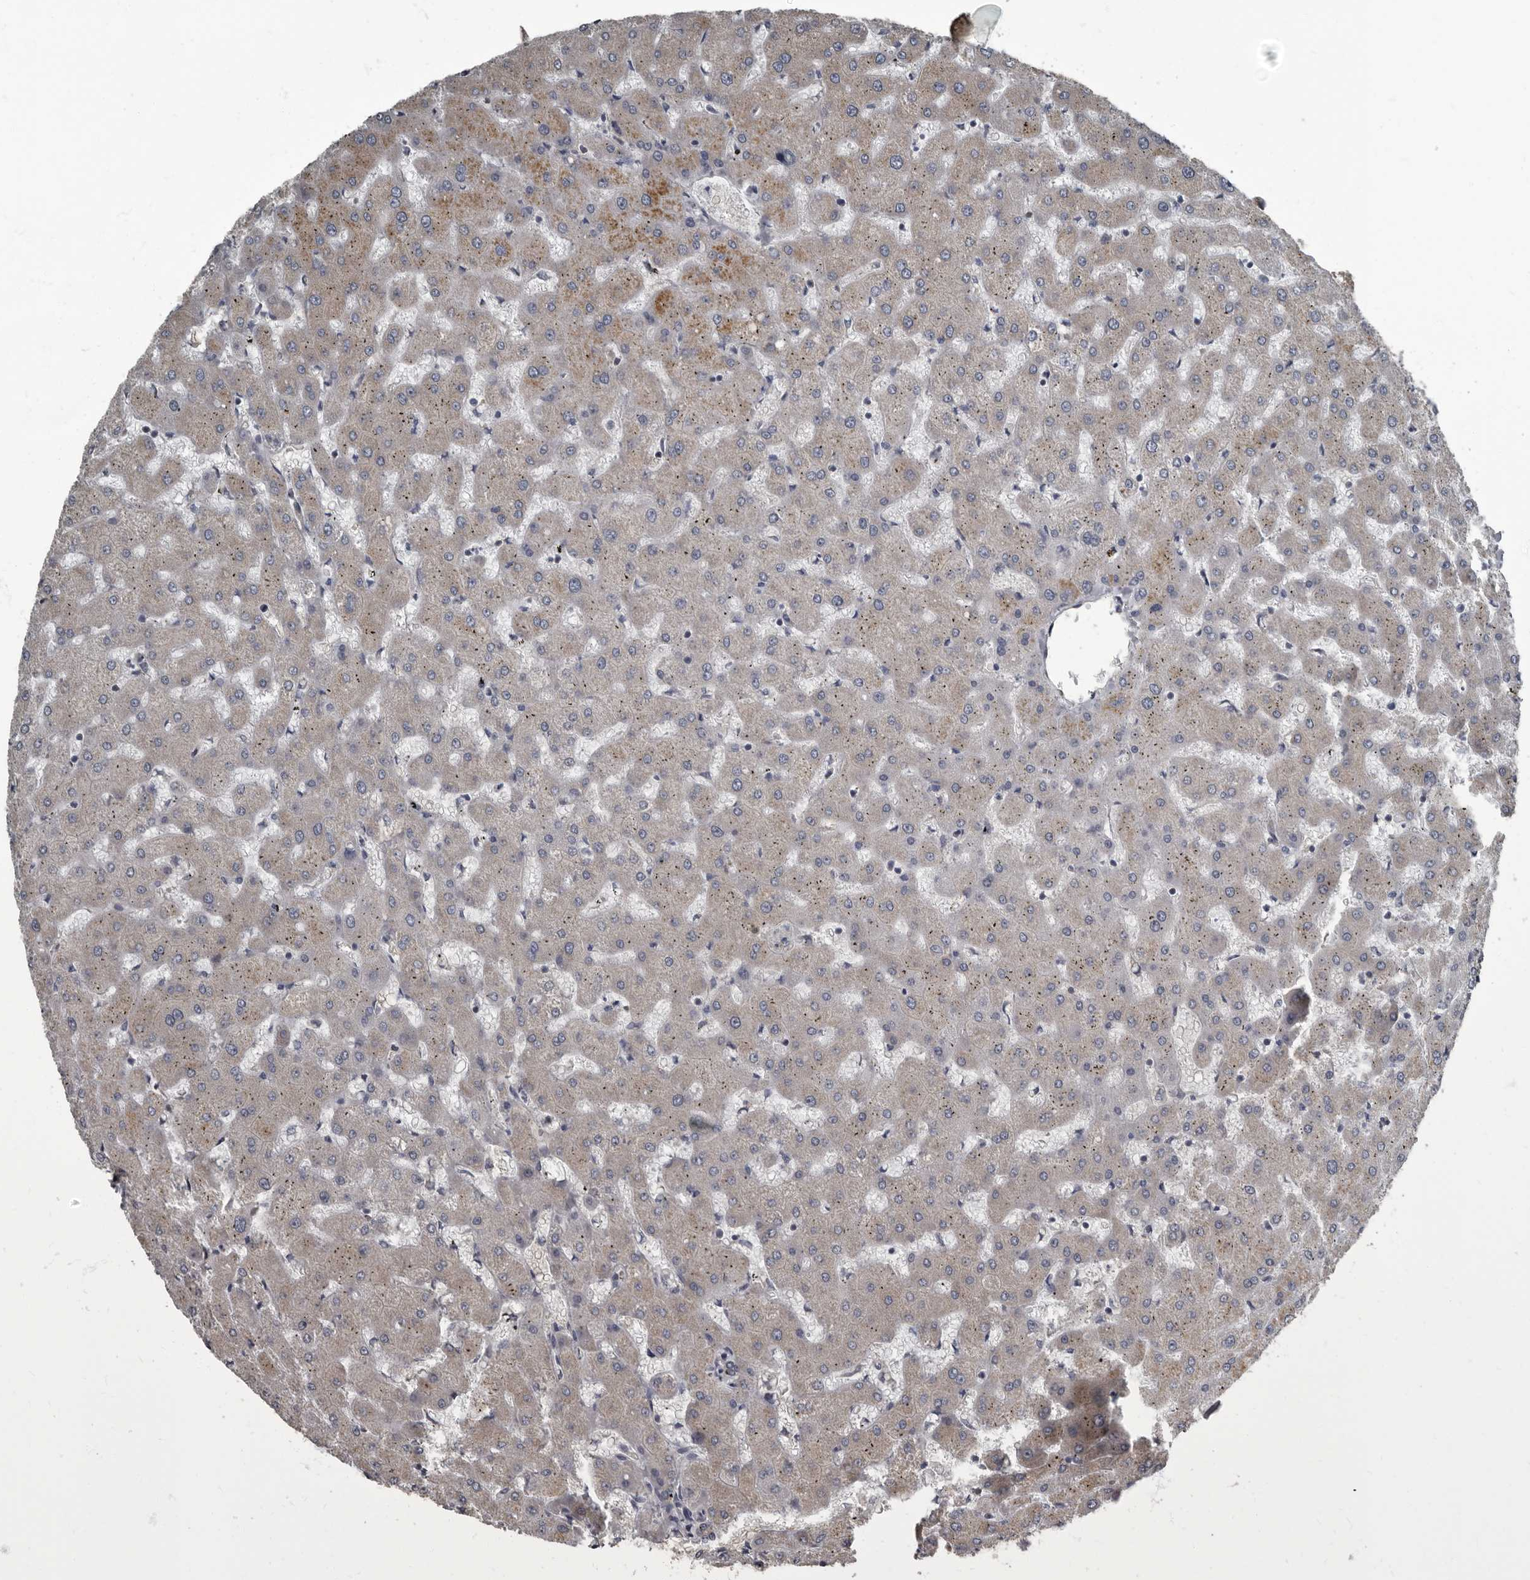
{"staining": {"intensity": "negative", "quantity": "none", "location": "none"}, "tissue": "liver", "cell_type": "Cholangiocytes", "image_type": "normal", "snomed": [{"axis": "morphology", "description": "Normal tissue, NOS"}, {"axis": "topography", "description": "Liver"}], "caption": "IHC image of unremarkable liver: human liver stained with DAB shows no significant protein expression in cholangiocytes. Nuclei are stained in blue.", "gene": "TPD52L1", "patient": {"sex": "female", "age": 63}}